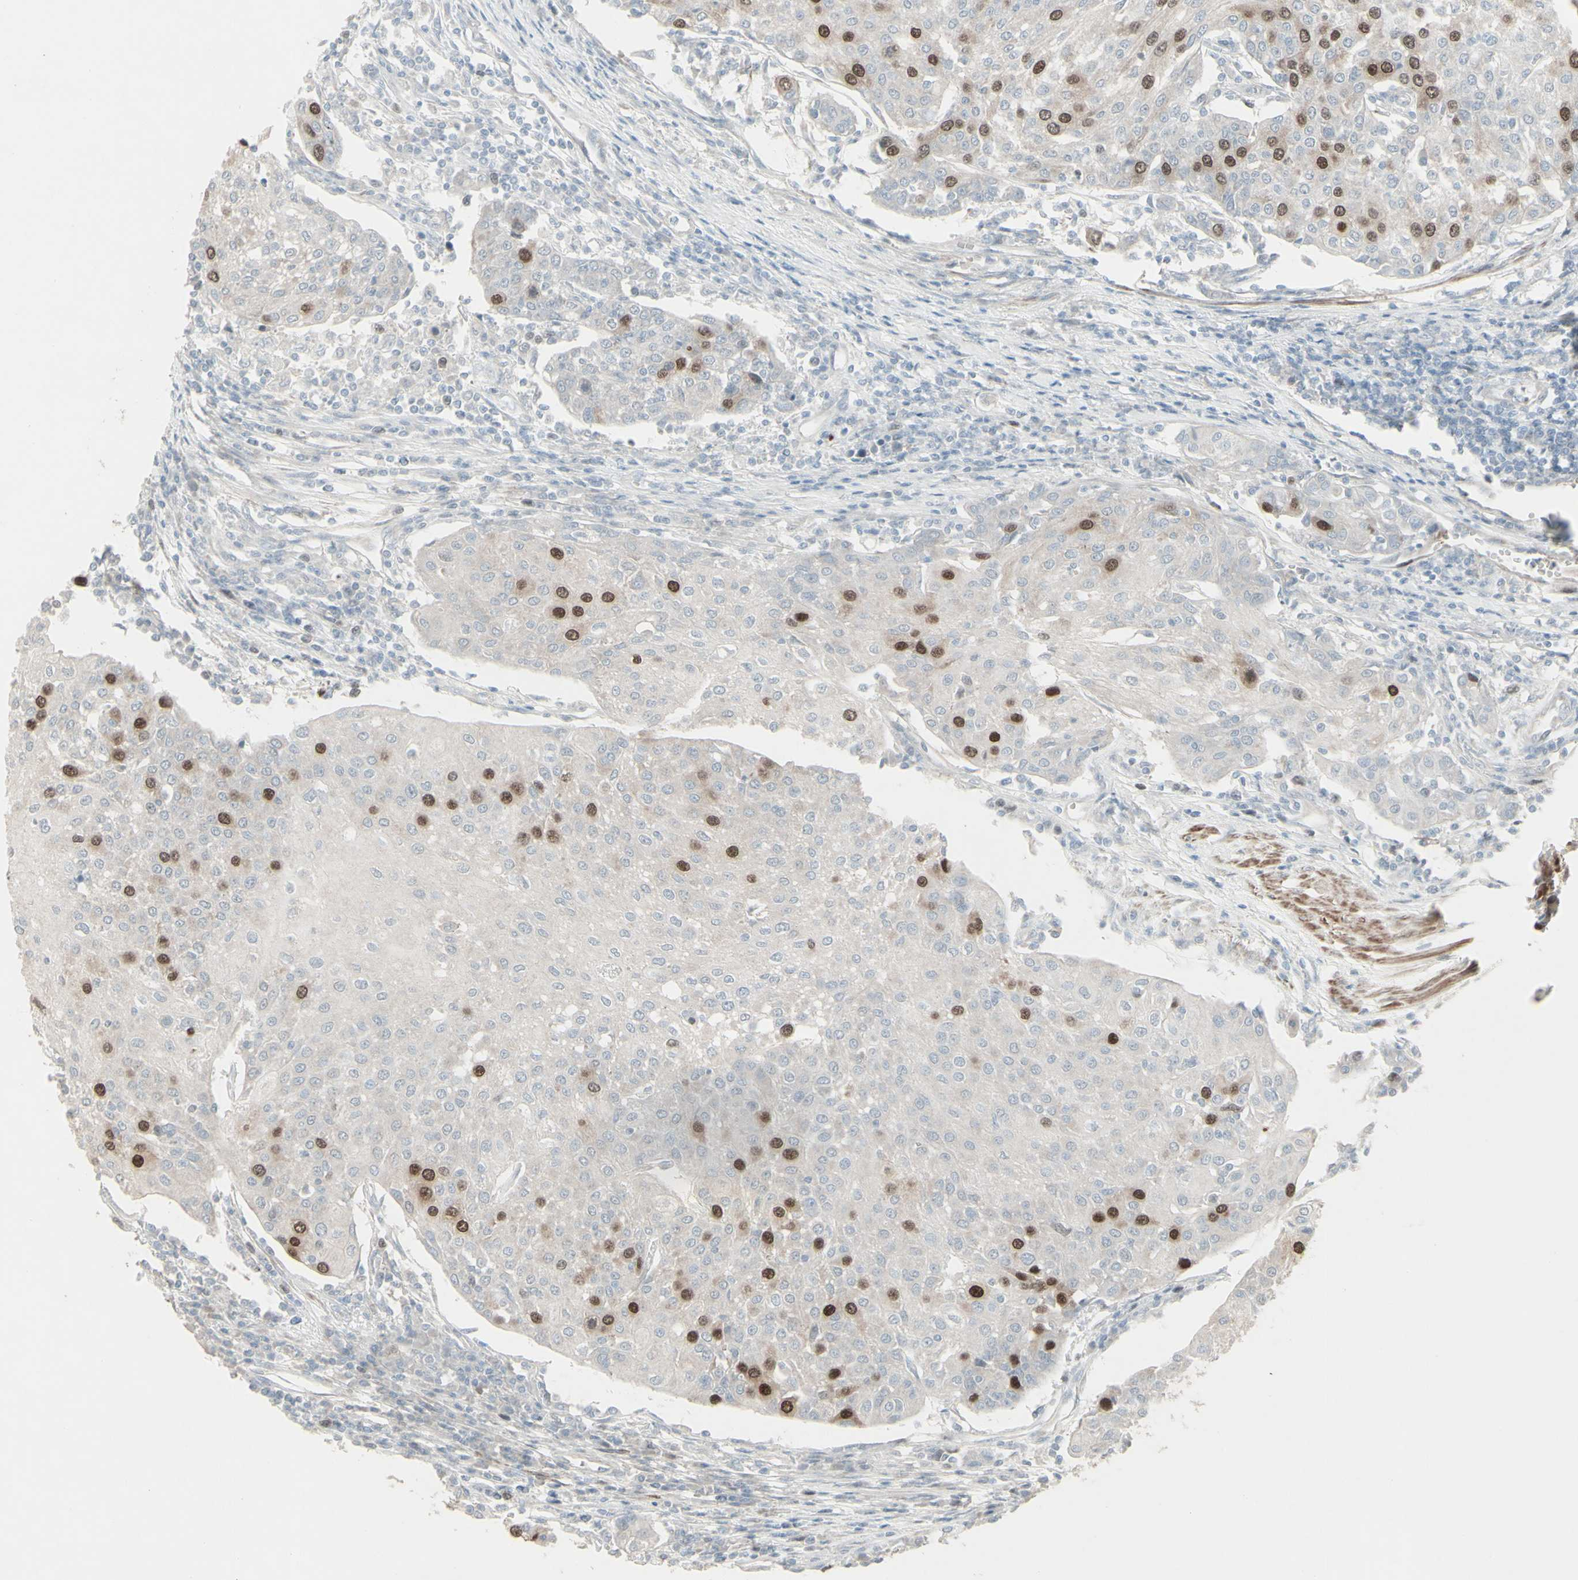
{"staining": {"intensity": "strong", "quantity": "<25%", "location": "nuclear"}, "tissue": "urothelial cancer", "cell_type": "Tumor cells", "image_type": "cancer", "snomed": [{"axis": "morphology", "description": "Urothelial carcinoma, High grade"}, {"axis": "topography", "description": "Urinary bladder"}], "caption": "An immunohistochemistry micrograph of tumor tissue is shown. Protein staining in brown labels strong nuclear positivity in urothelial cancer within tumor cells.", "gene": "GMNN", "patient": {"sex": "female", "age": 85}}